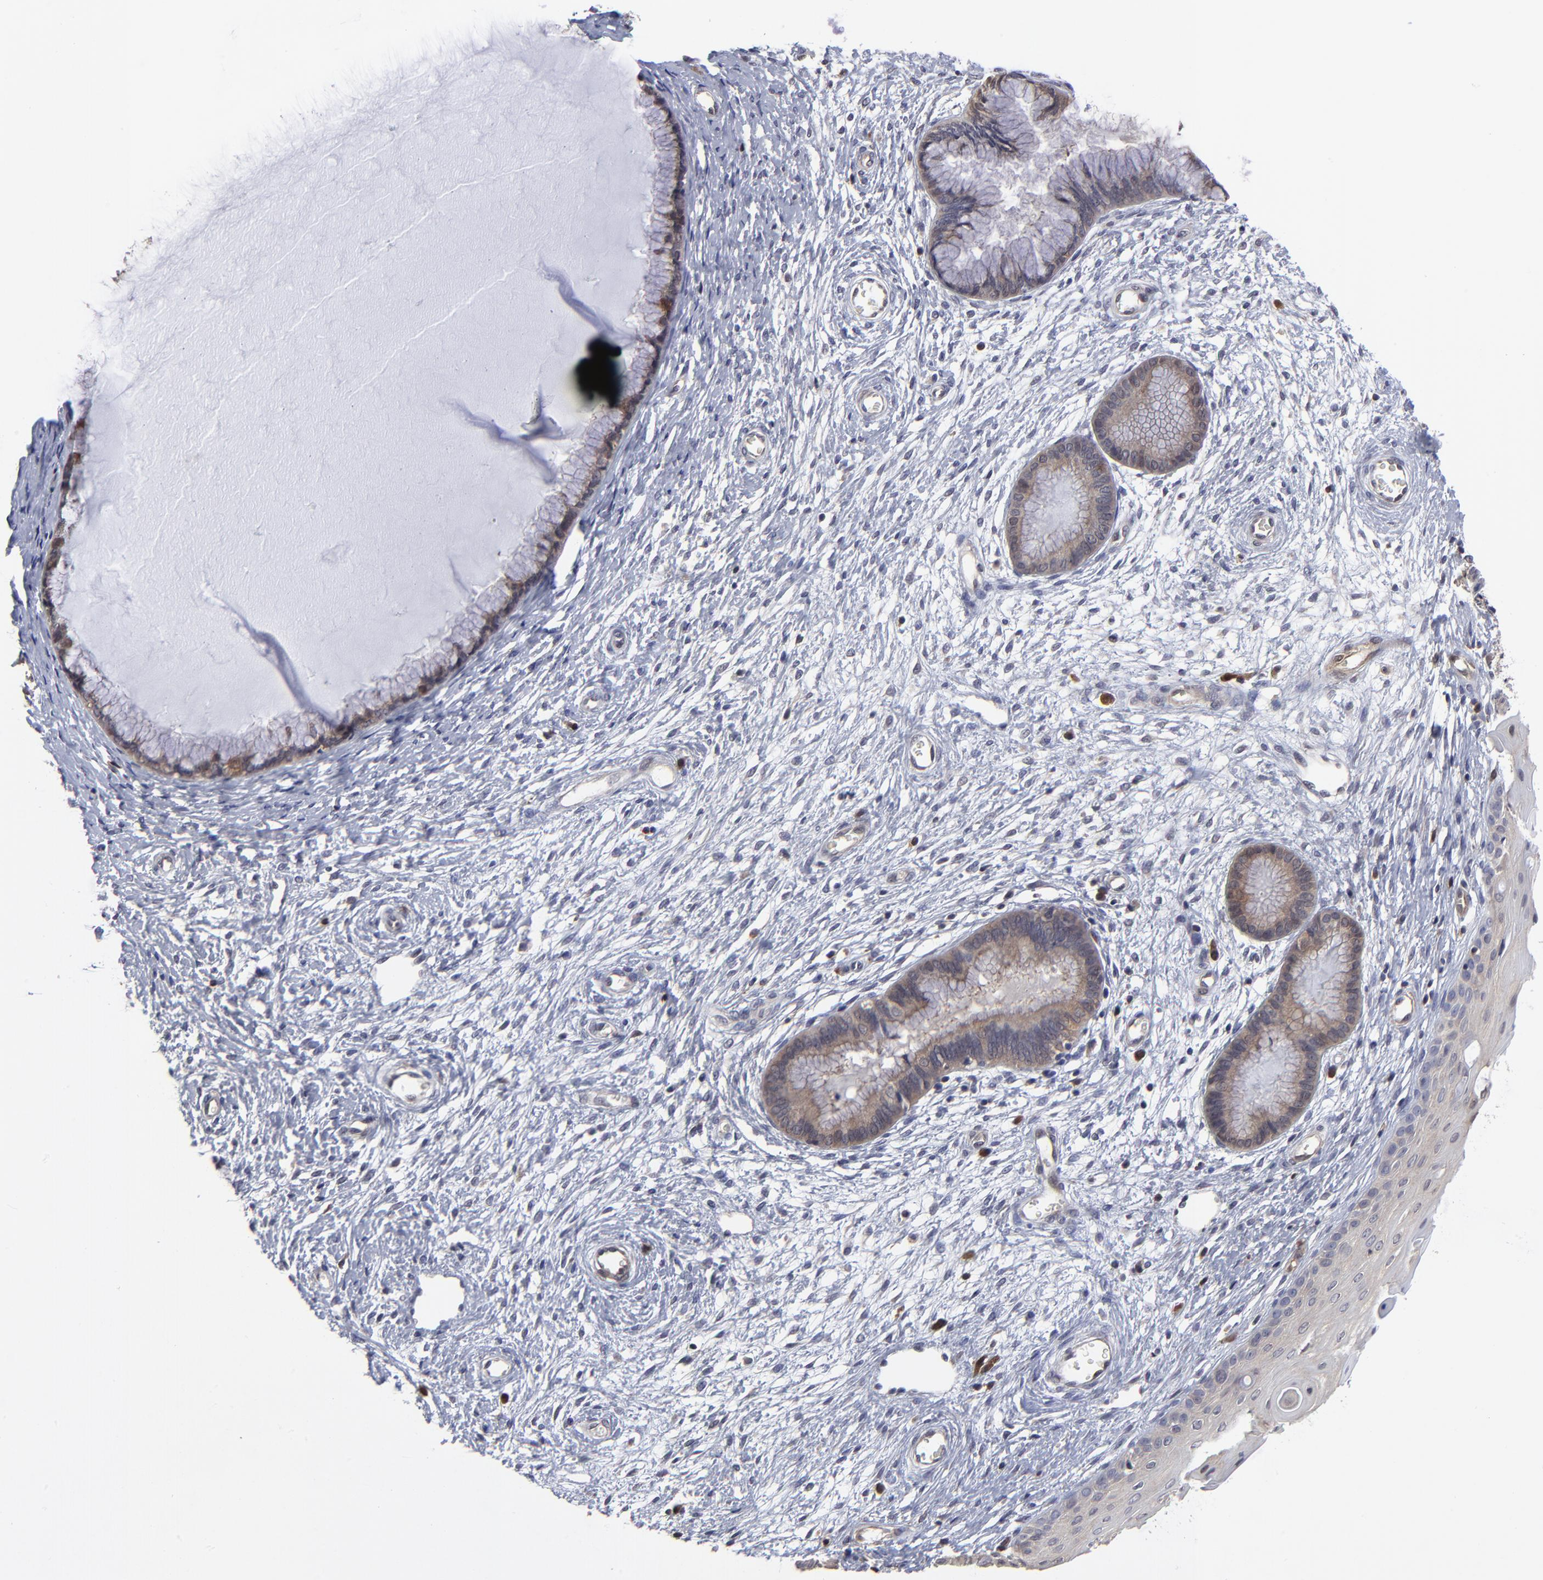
{"staining": {"intensity": "weak", "quantity": ">75%", "location": "cytoplasmic/membranous"}, "tissue": "cervix", "cell_type": "Glandular cells", "image_type": "normal", "snomed": [{"axis": "morphology", "description": "Normal tissue, NOS"}, {"axis": "topography", "description": "Cervix"}], "caption": "DAB immunohistochemical staining of normal cervix displays weak cytoplasmic/membranous protein expression in approximately >75% of glandular cells.", "gene": "CASP3", "patient": {"sex": "female", "age": 55}}